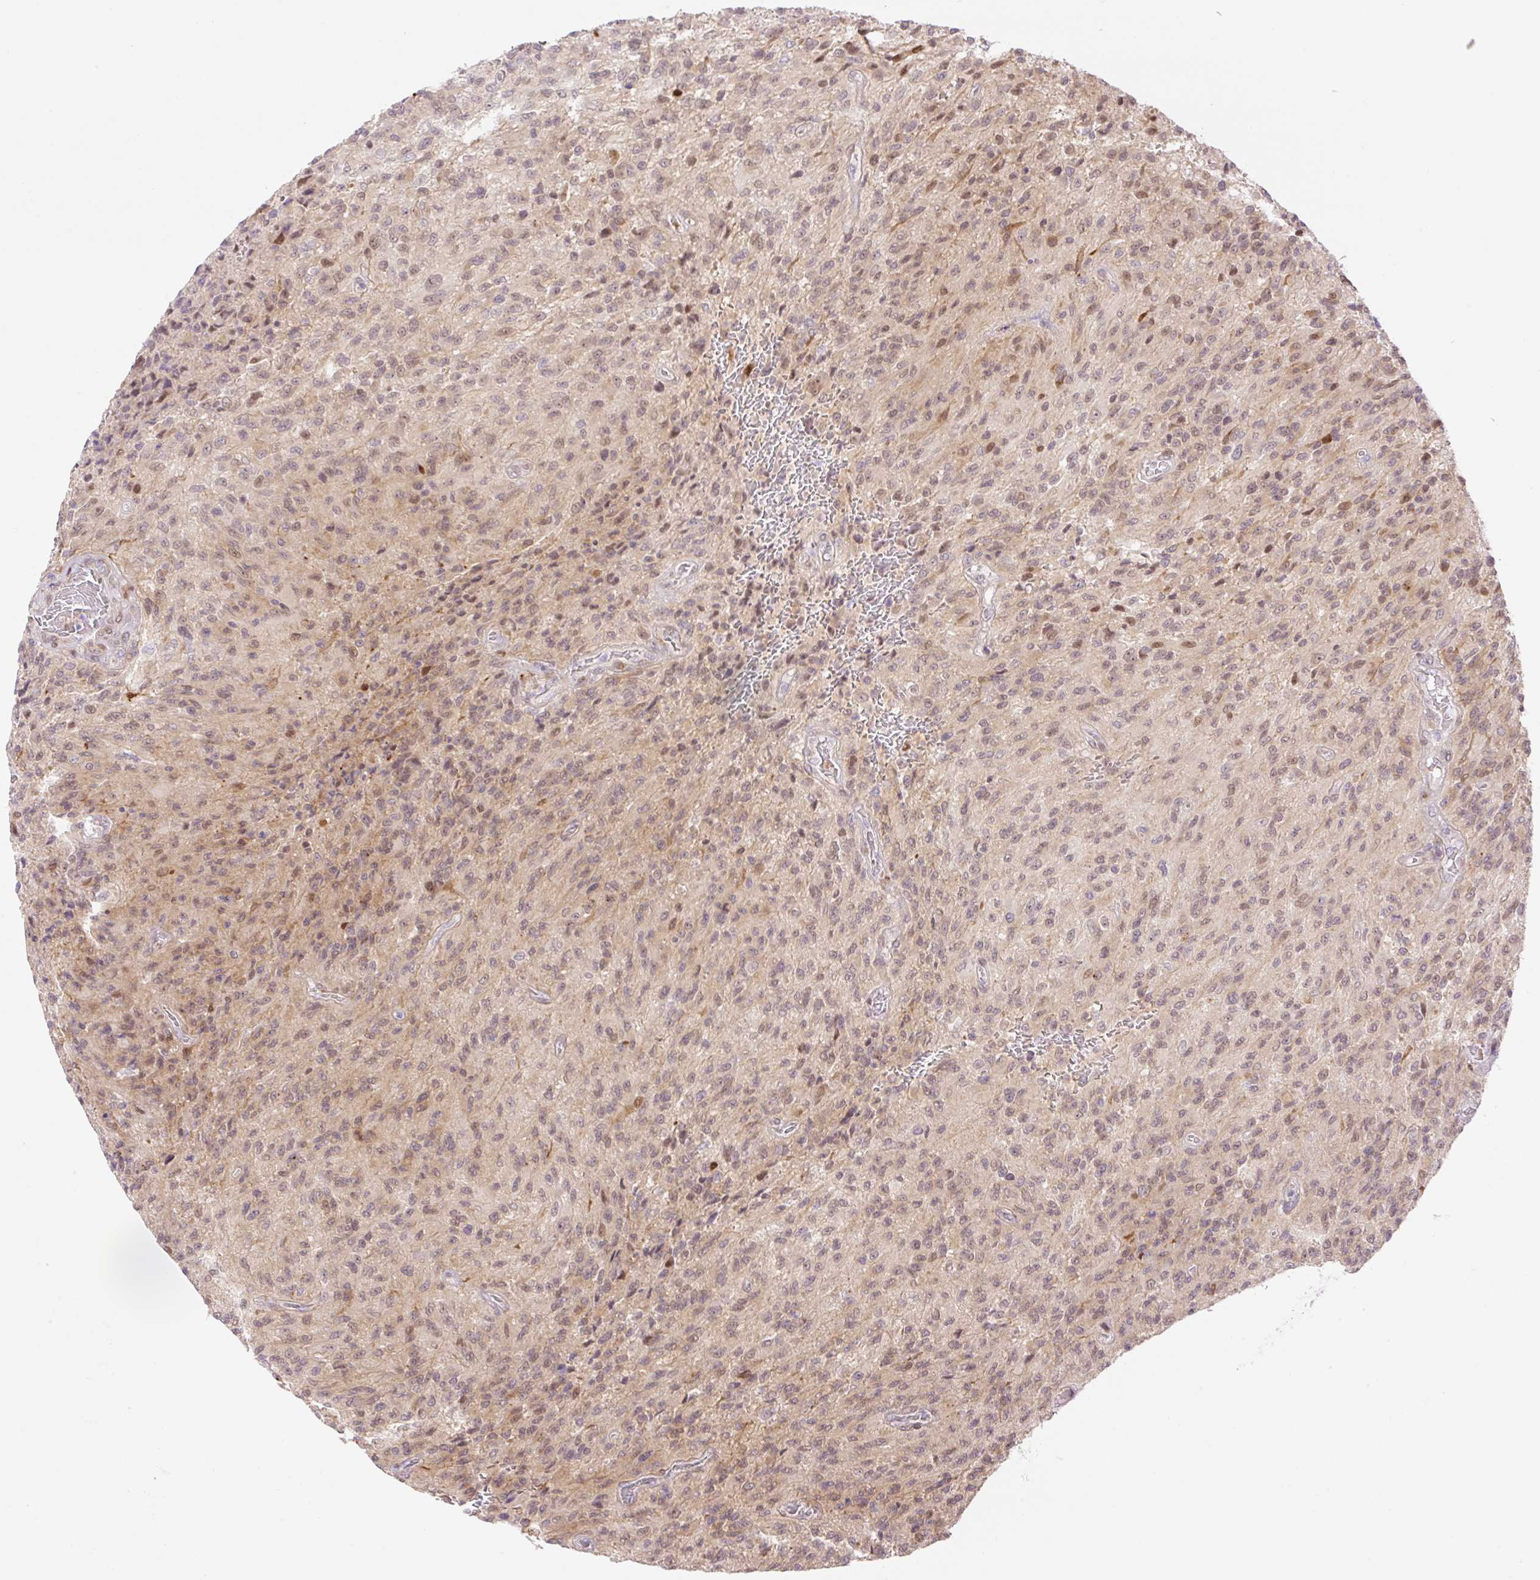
{"staining": {"intensity": "weak", "quantity": "25%-75%", "location": "cytoplasmic/membranous,nuclear"}, "tissue": "glioma", "cell_type": "Tumor cells", "image_type": "cancer", "snomed": [{"axis": "morphology", "description": "Normal tissue, NOS"}, {"axis": "morphology", "description": "Glioma, malignant, High grade"}, {"axis": "topography", "description": "Cerebral cortex"}], "caption": "Immunohistochemical staining of glioma reveals low levels of weak cytoplasmic/membranous and nuclear positivity in approximately 25%-75% of tumor cells.", "gene": "ZFP41", "patient": {"sex": "male", "age": 56}}